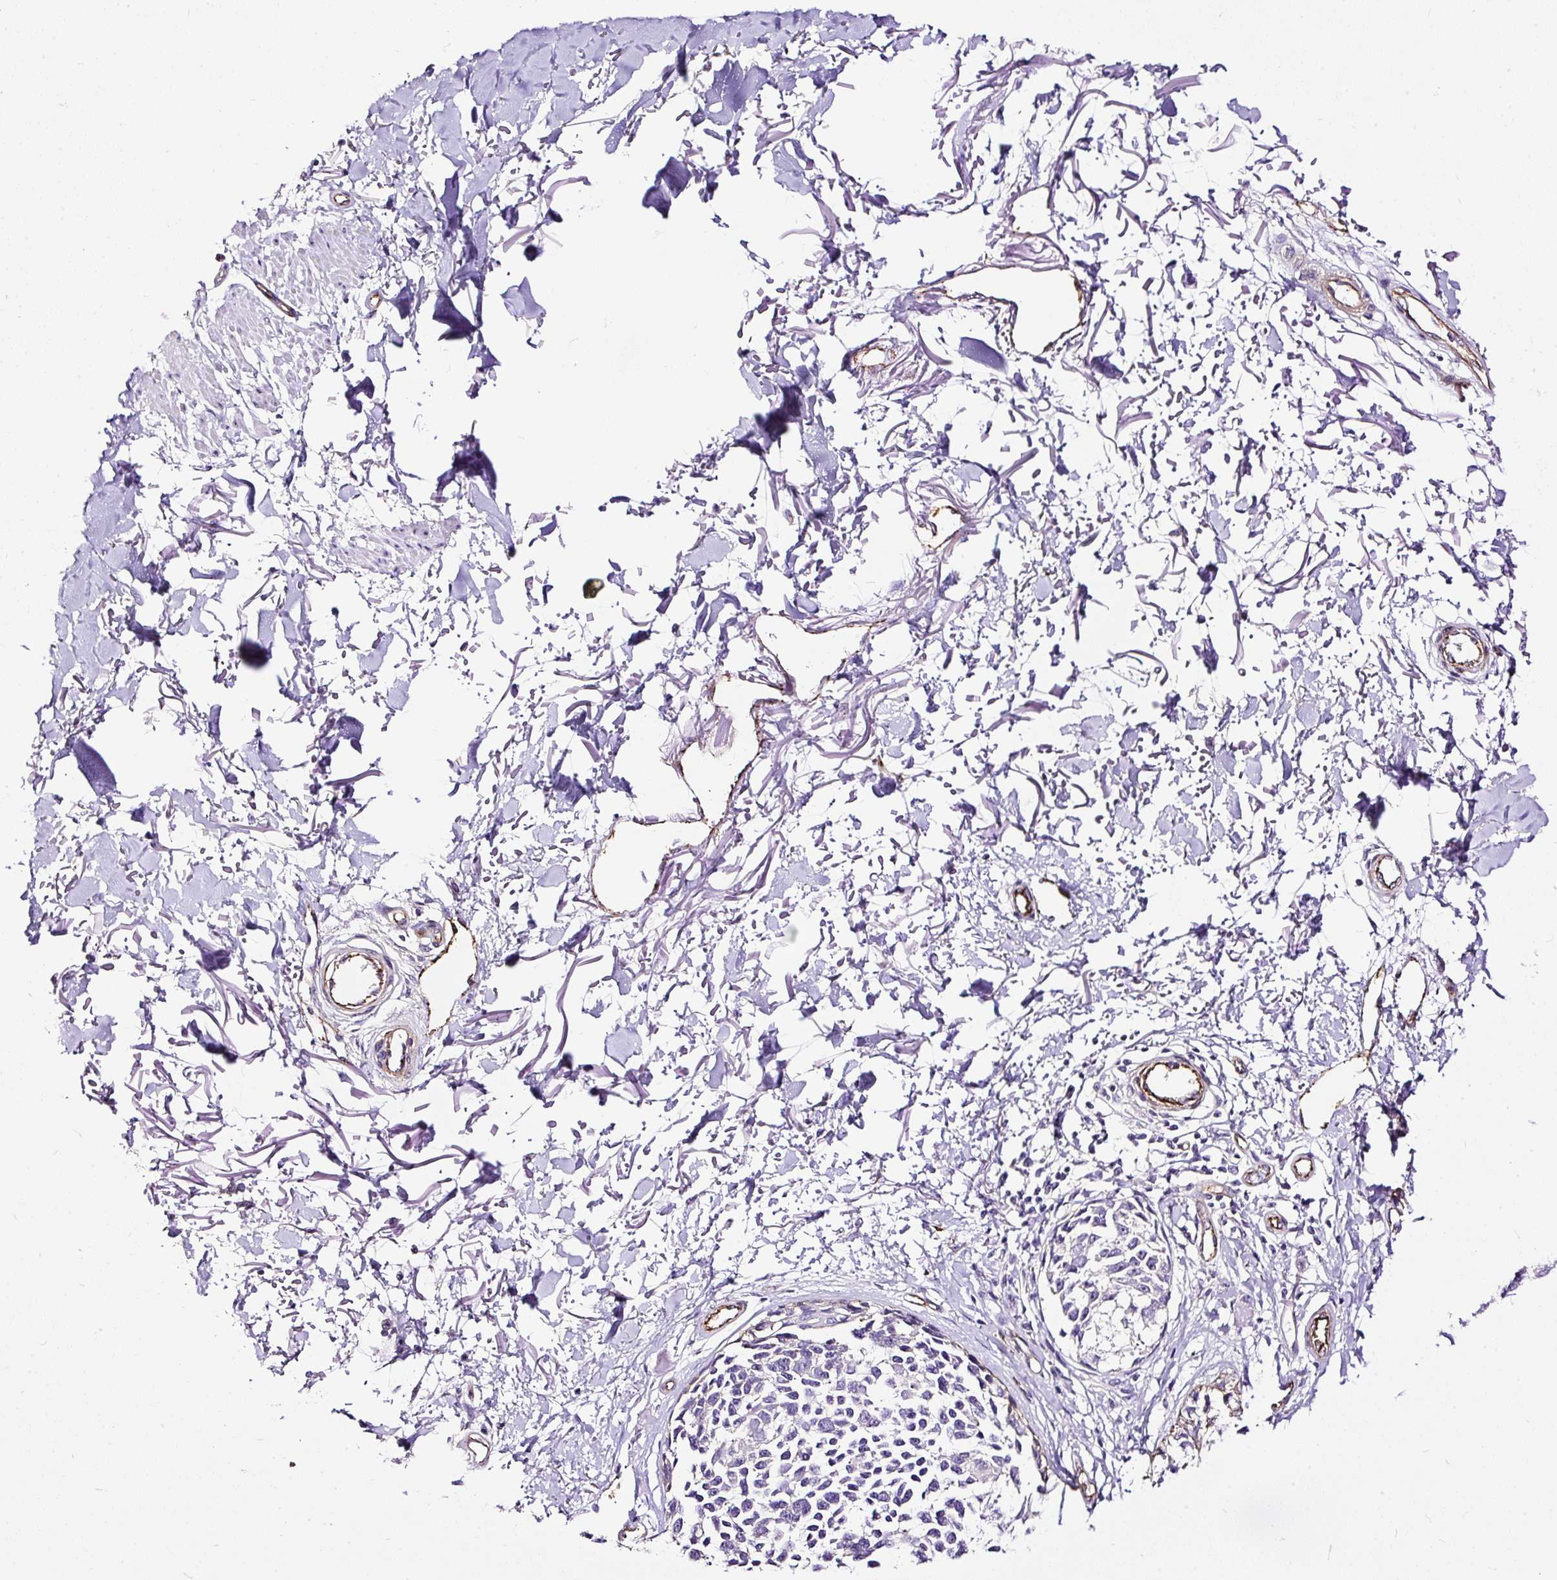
{"staining": {"intensity": "negative", "quantity": "none", "location": "none"}, "tissue": "melanoma", "cell_type": "Tumor cells", "image_type": "cancer", "snomed": [{"axis": "morphology", "description": "Malignant melanoma, NOS"}, {"axis": "topography", "description": "Skin"}], "caption": "A high-resolution micrograph shows immunohistochemistry staining of malignant melanoma, which reveals no significant expression in tumor cells.", "gene": "MAGEB16", "patient": {"sex": "male", "age": 73}}